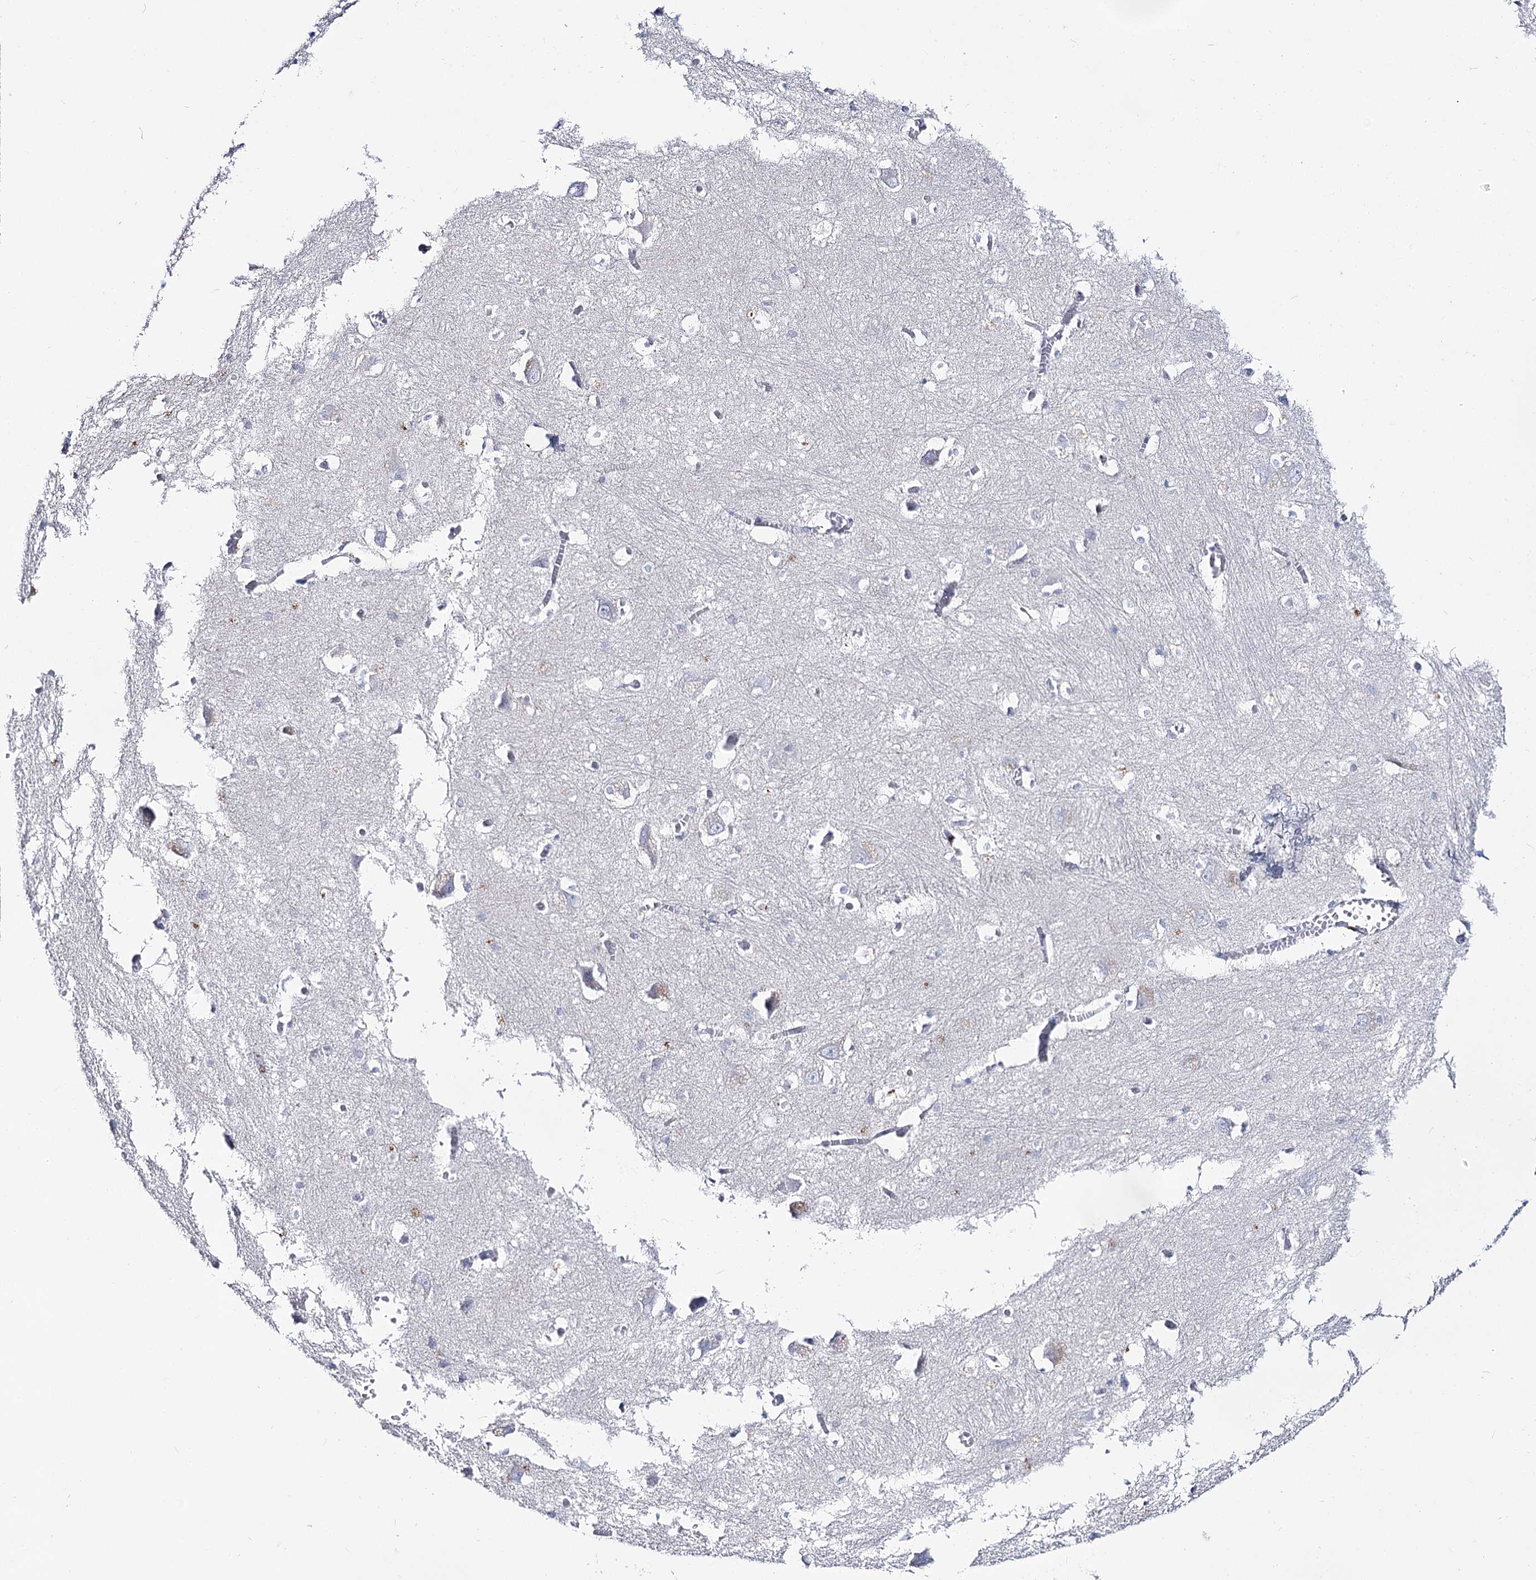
{"staining": {"intensity": "negative", "quantity": "none", "location": "none"}, "tissue": "caudate", "cell_type": "Glial cells", "image_type": "normal", "snomed": [{"axis": "morphology", "description": "Normal tissue, NOS"}, {"axis": "topography", "description": "Lateral ventricle wall"}], "caption": "IHC image of unremarkable human caudate stained for a protein (brown), which exhibits no expression in glial cells.", "gene": "SLC3A1", "patient": {"sex": "male", "age": 37}}